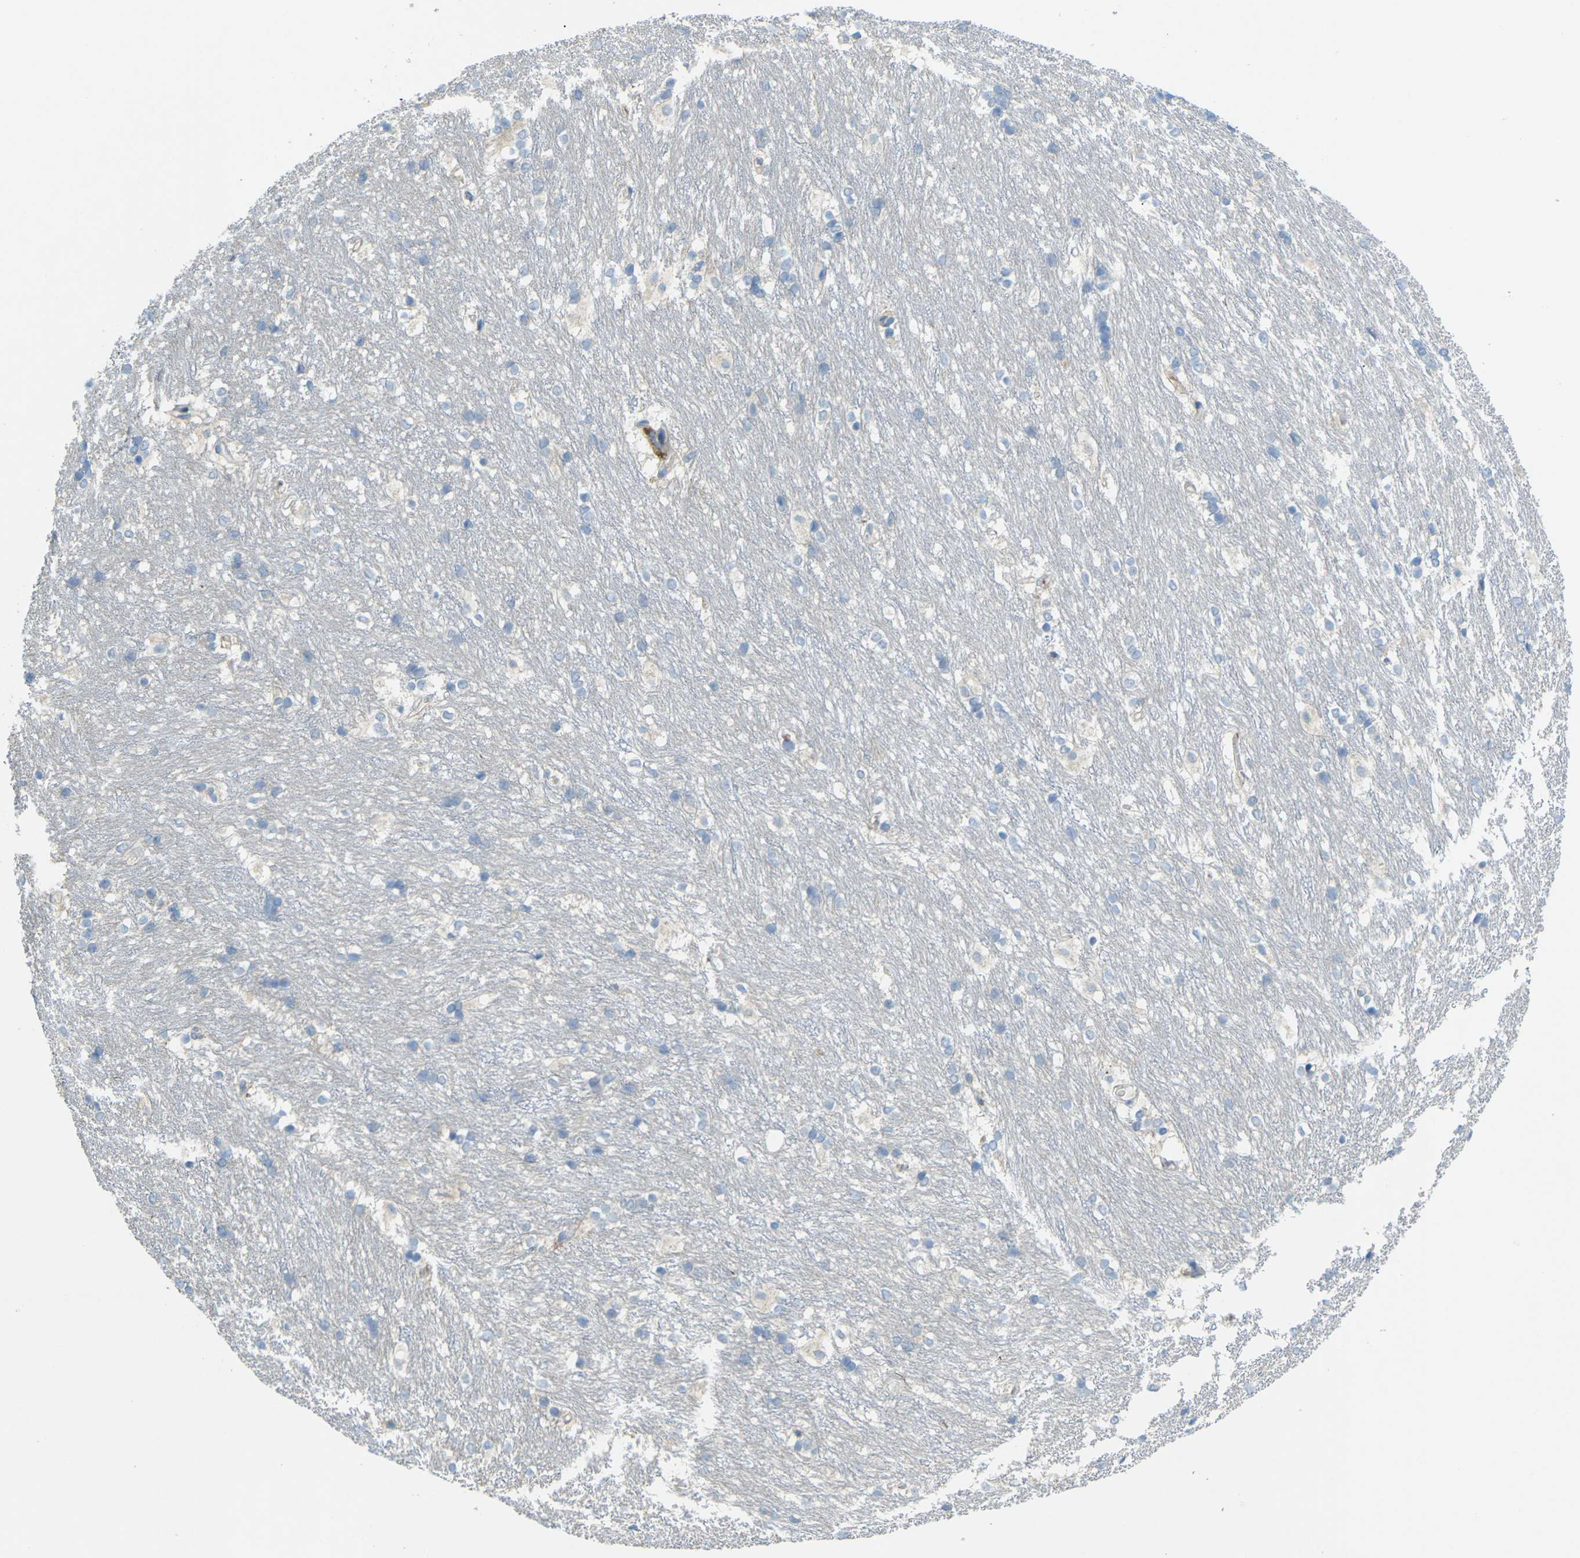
{"staining": {"intensity": "negative", "quantity": "none", "location": "none"}, "tissue": "caudate", "cell_type": "Glial cells", "image_type": "normal", "snomed": [{"axis": "morphology", "description": "Normal tissue, NOS"}, {"axis": "topography", "description": "Lateral ventricle wall"}], "caption": "This is a image of immunohistochemistry staining of normal caudate, which shows no expression in glial cells. (Immunohistochemistry (ihc), brightfield microscopy, high magnification).", "gene": "MYLK4", "patient": {"sex": "female", "age": 19}}